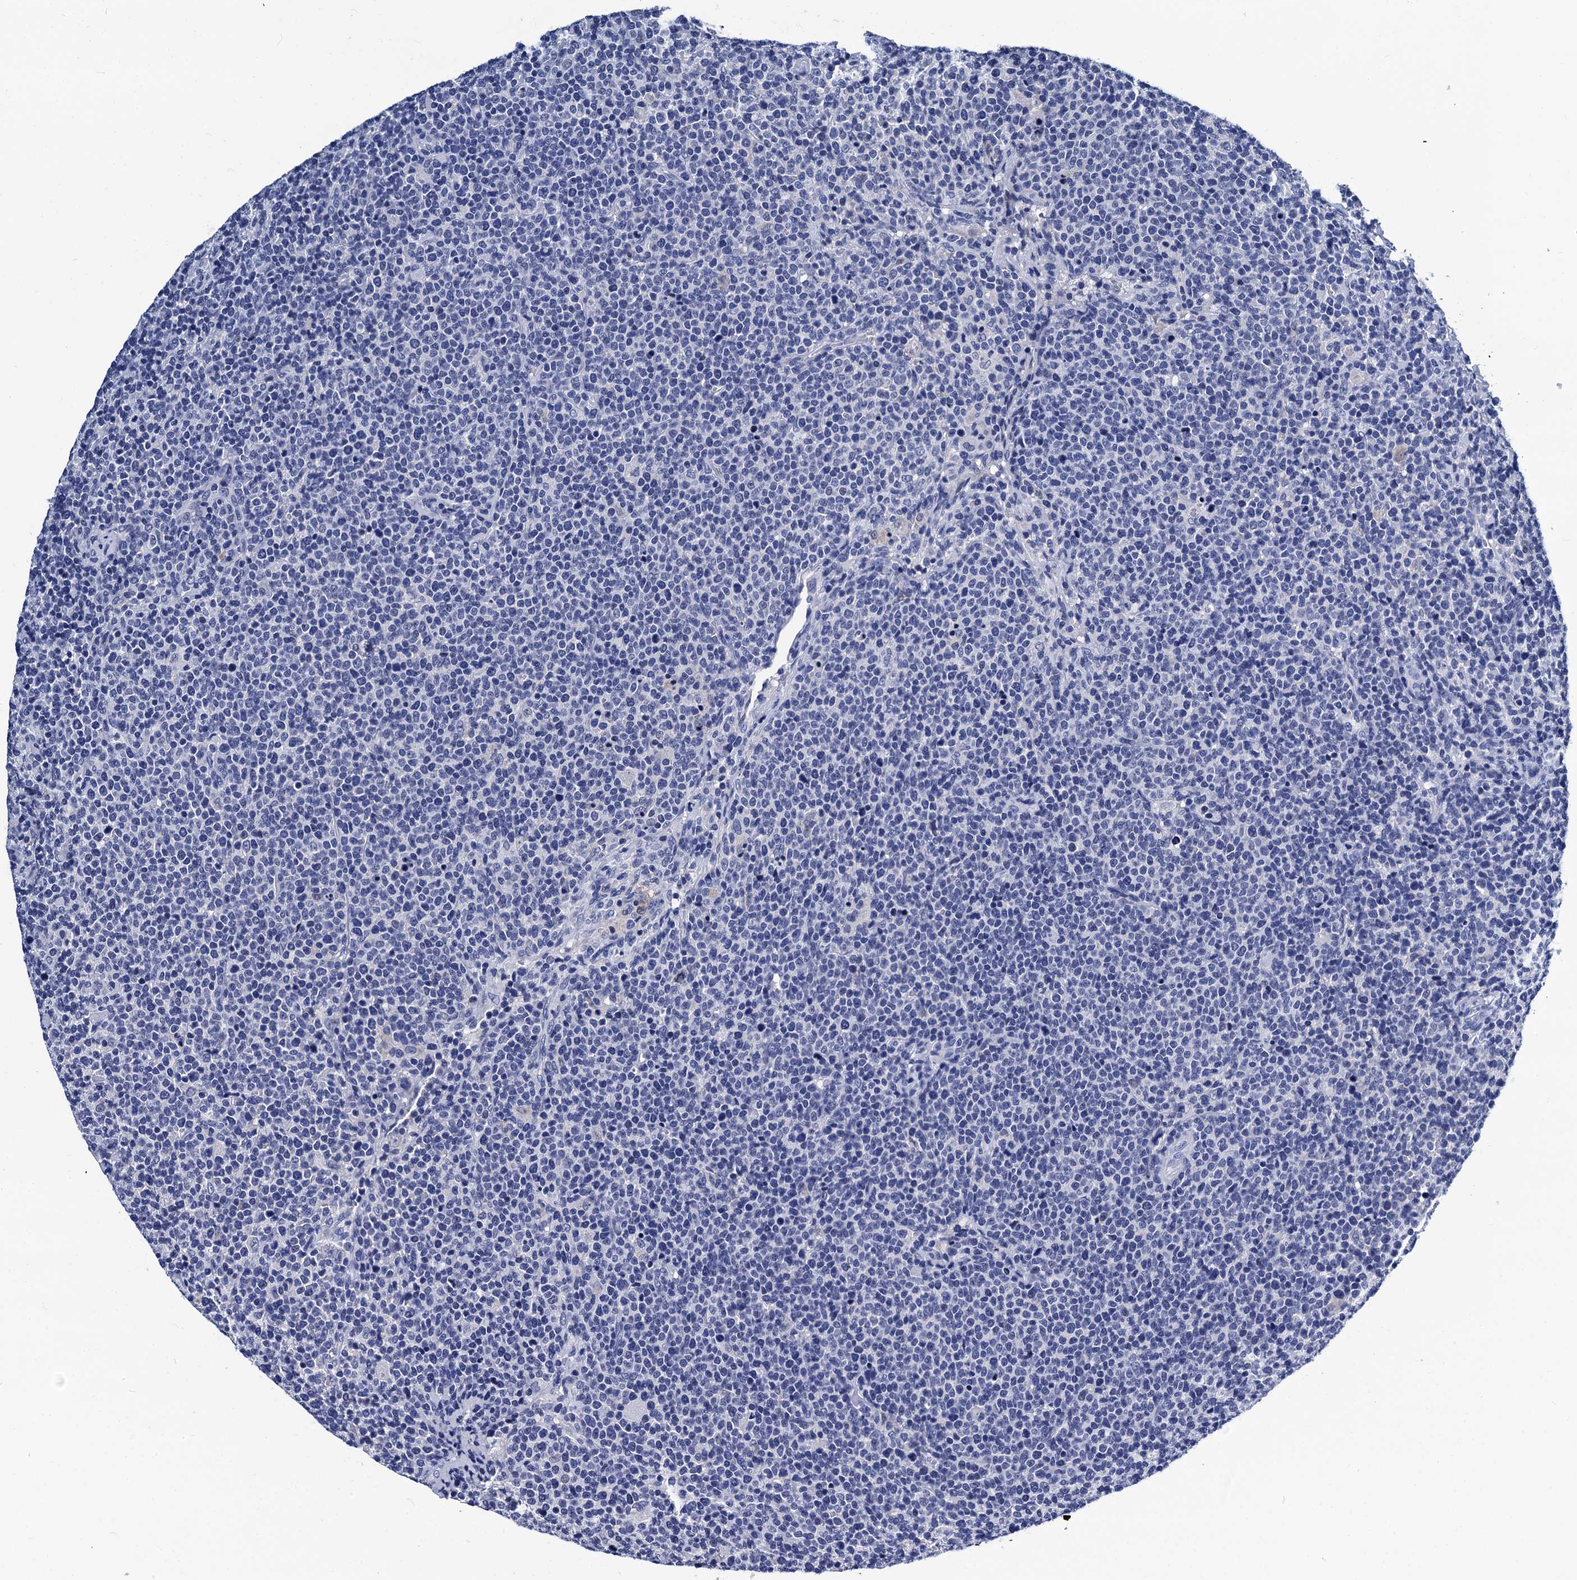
{"staining": {"intensity": "negative", "quantity": "none", "location": "none"}, "tissue": "lymphoma", "cell_type": "Tumor cells", "image_type": "cancer", "snomed": [{"axis": "morphology", "description": "Malignant lymphoma, non-Hodgkin's type, High grade"}, {"axis": "topography", "description": "Lymph node"}], "caption": "Immunohistochemical staining of lymphoma exhibits no significant positivity in tumor cells.", "gene": "LRRC30", "patient": {"sex": "male", "age": 61}}